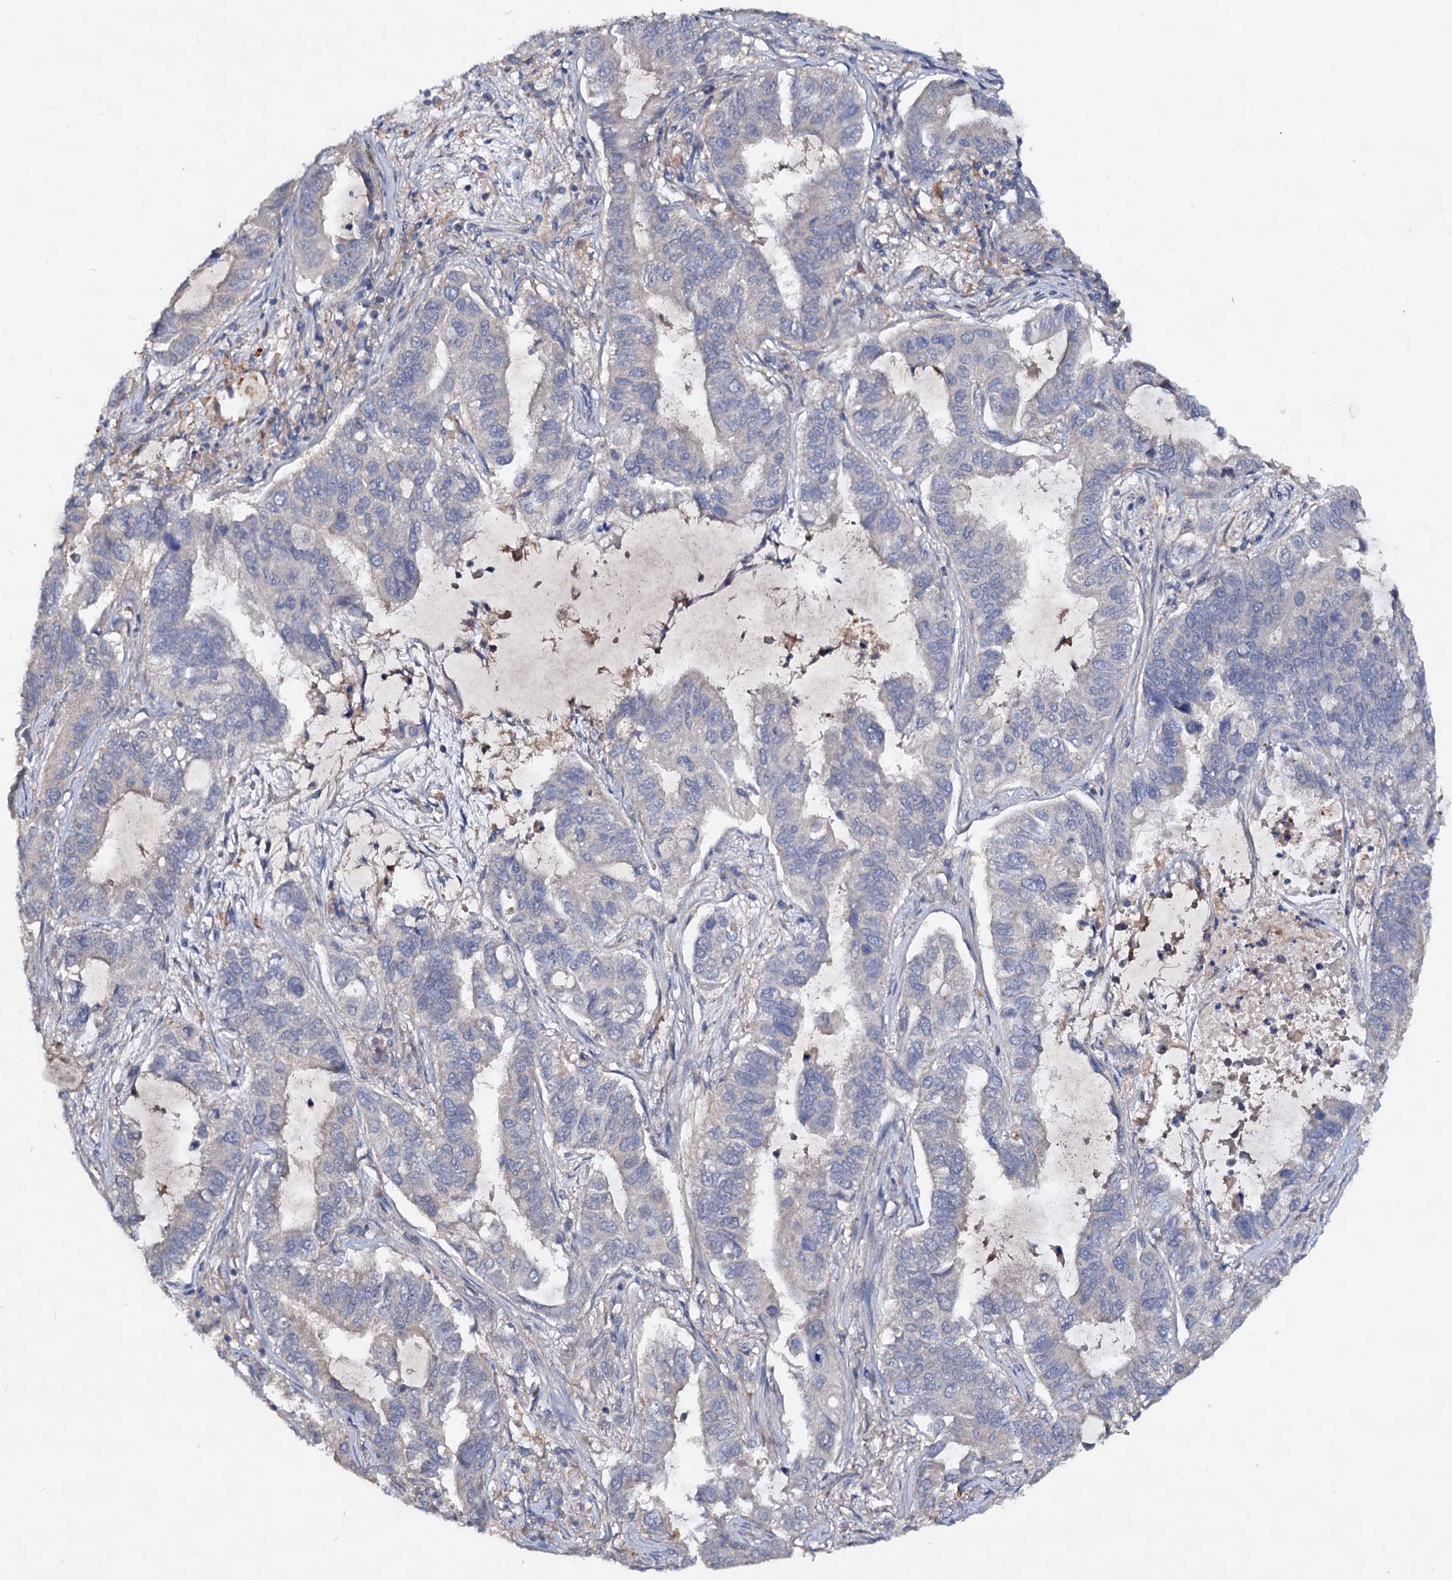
{"staining": {"intensity": "negative", "quantity": "none", "location": "none"}, "tissue": "lung cancer", "cell_type": "Tumor cells", "image_type": "cancer", "snomed": [{"axis": "morphology", "description": "Adenocarcinoma, NOS"}, {"axis": "topography", "description": "Lung"}], "caption": "The photomicrograph displays no significant positivity in tumor cells of lung cancer (adenocarcinoma).", "gene": "VPS29", "patient": {"sex": "male", "age": 64}}